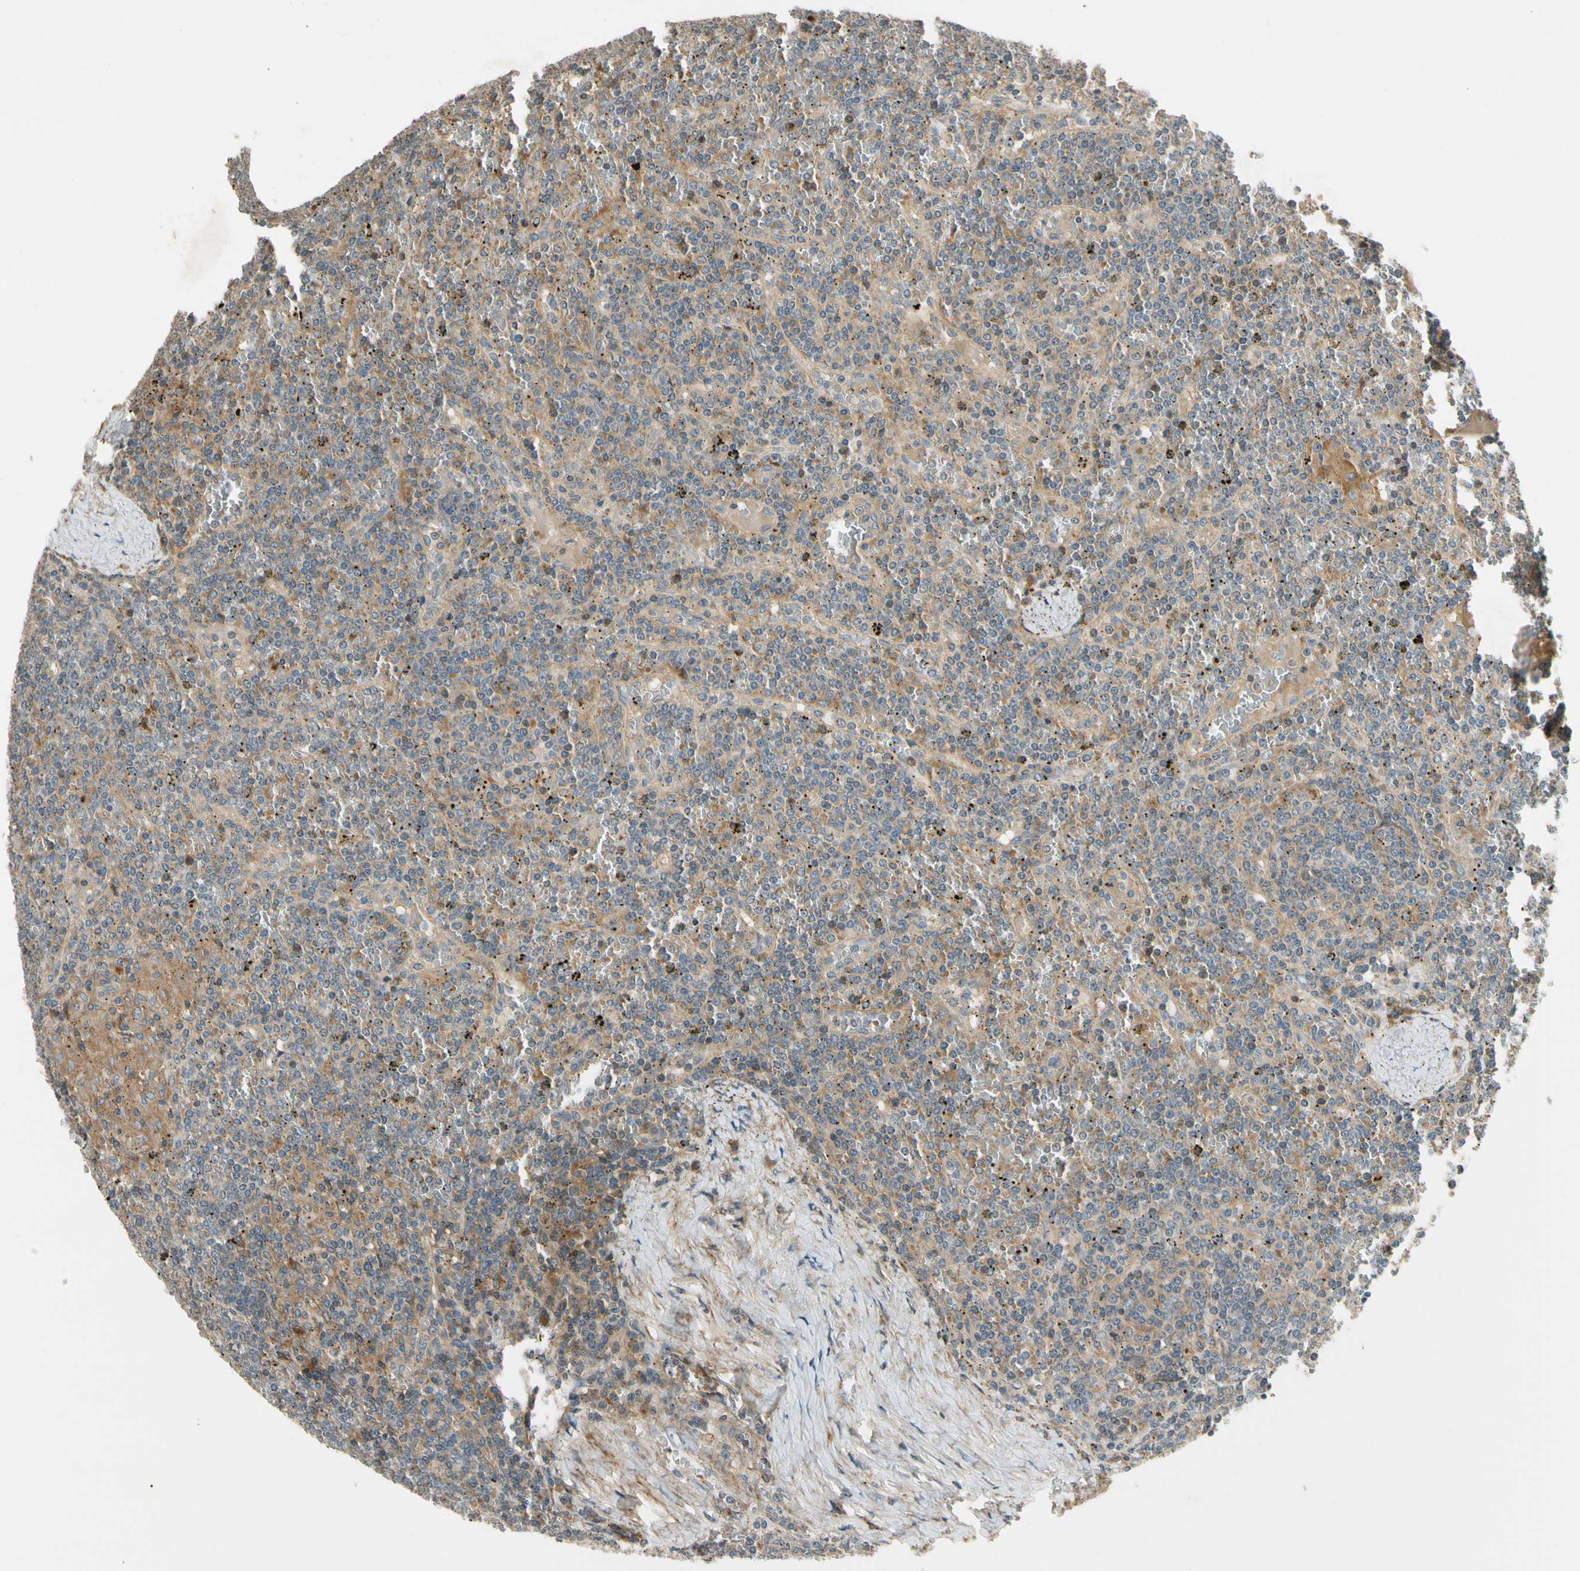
{"staining": {"intensity": "moderate", "quantity": "25%-75%", "location": "cytoplasmic/membranous"}, "tissue": "lymphoma", "cell_type": "Tumor cells", "image_type": "cancer", "snomed": [{"axis": "morphology", "description": "Malignant lymphoma, non-Hodgkin's type, Low grade"}, {"axis": "topography", "description": "Spleen"}], "caption": "Immunohistochemical staining of human malignant lymphoma, non-Hodgkin's type (low-grade) exhibits medium levels of moderate cytoplasmic/membranous protein staining in approximately 25%-75% of tumor cells.", "gene": "MST1R", "patient": {"sex": "female", "age": 19}}